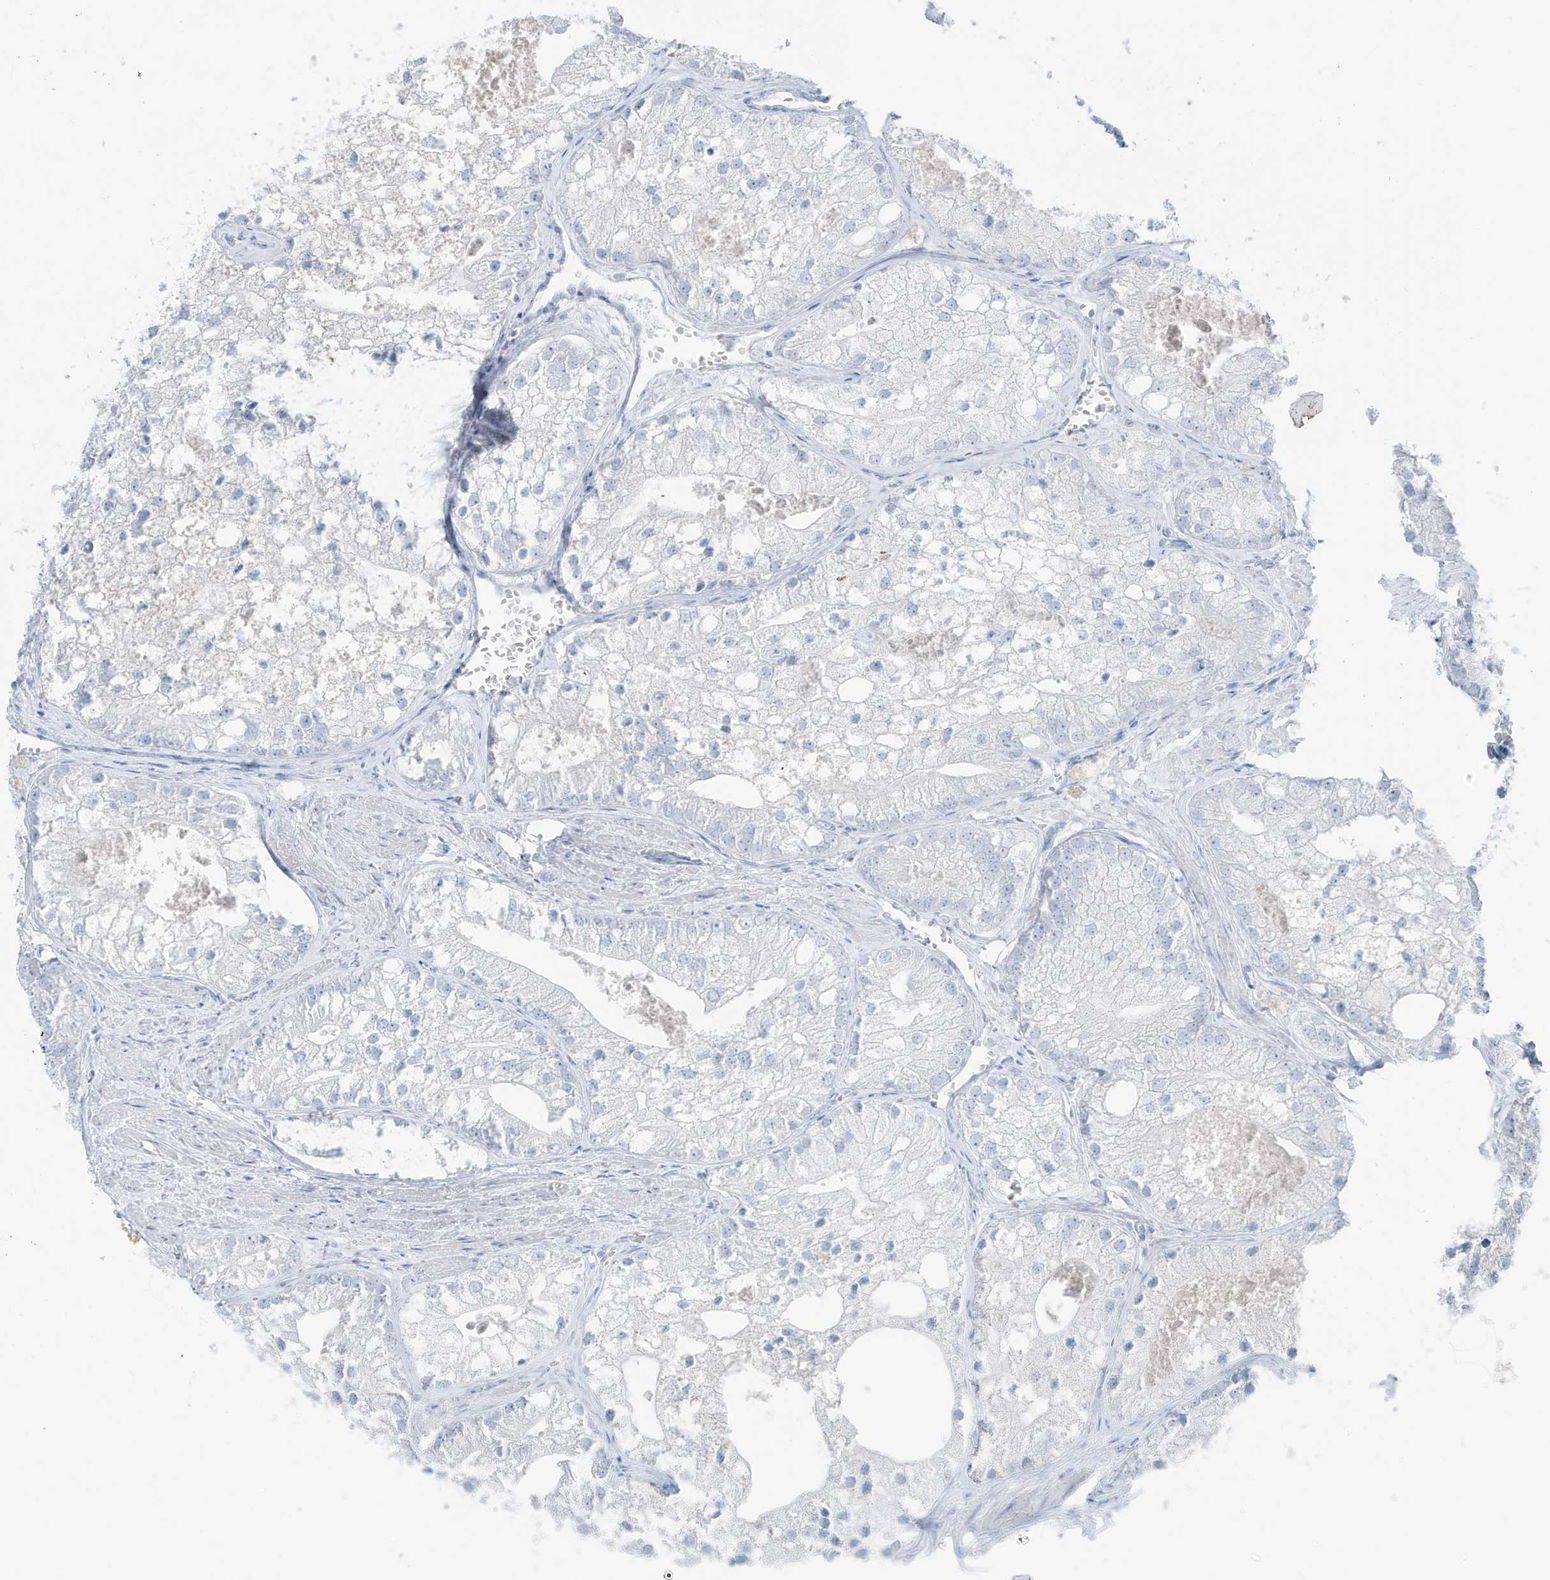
{"staining": {"intensity": "negative", "quantity": "none", "location": "none"}, "tissue": "prostate cancer", "cell_type": "Tumor cells", "image_type": "cancer", "snomed": [{"axis": "morphology", "description": "Adenocarcinoma, Low grade"}, {"axis": "topography", "description": "Prostate"}], "caption": "This is an immunohistochemistry image of prostate adenocarcinoma (low-grade). There is no staining in tumor cells.", "gene": "ZFP64", "patient": {"sex": "male", "age": 69}}